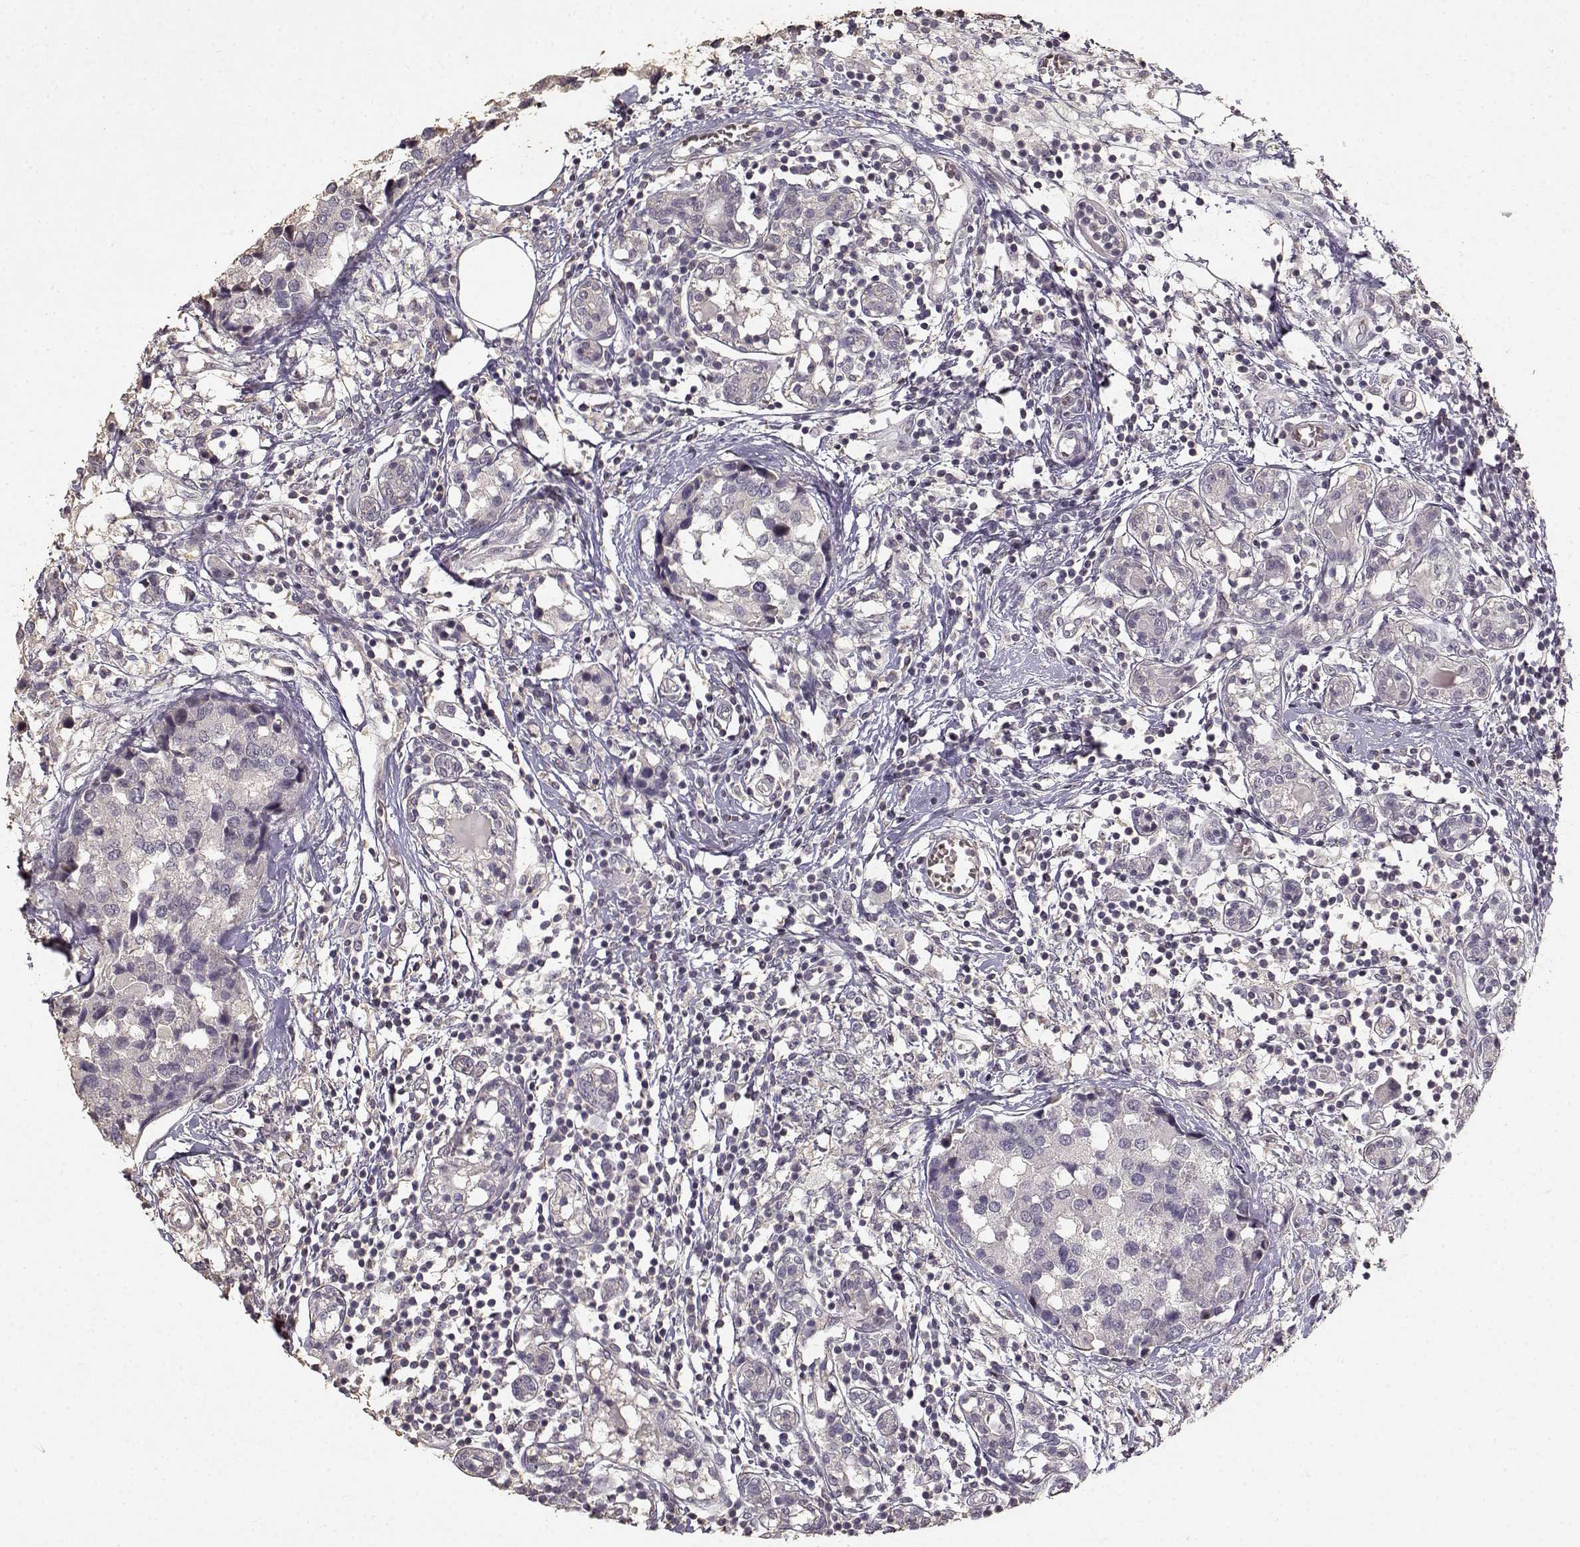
{"staining": {"intensity": "negative", "quantity": "none", "location": "none"}, "tissue": "breast cancer", "cell_type": "Tumor cells", "image_type": "cancer", "snomed": [{"axis": "morphology", "description": "Lobular carcinoma"}, {"axis": "topography", "description": "Breast"}], "caption": "Immunohistochemistry (IHC) image of neoplastic tissue: lobular carcinoma (breast) stained with DAB demonstrates no significant protein staining in tumor cells. (DAB immunohistochemistry visualized using brightfield microscopy, high magnification).", "gene": "UROC1", "patient": {"sex": "female", "age": 59}}